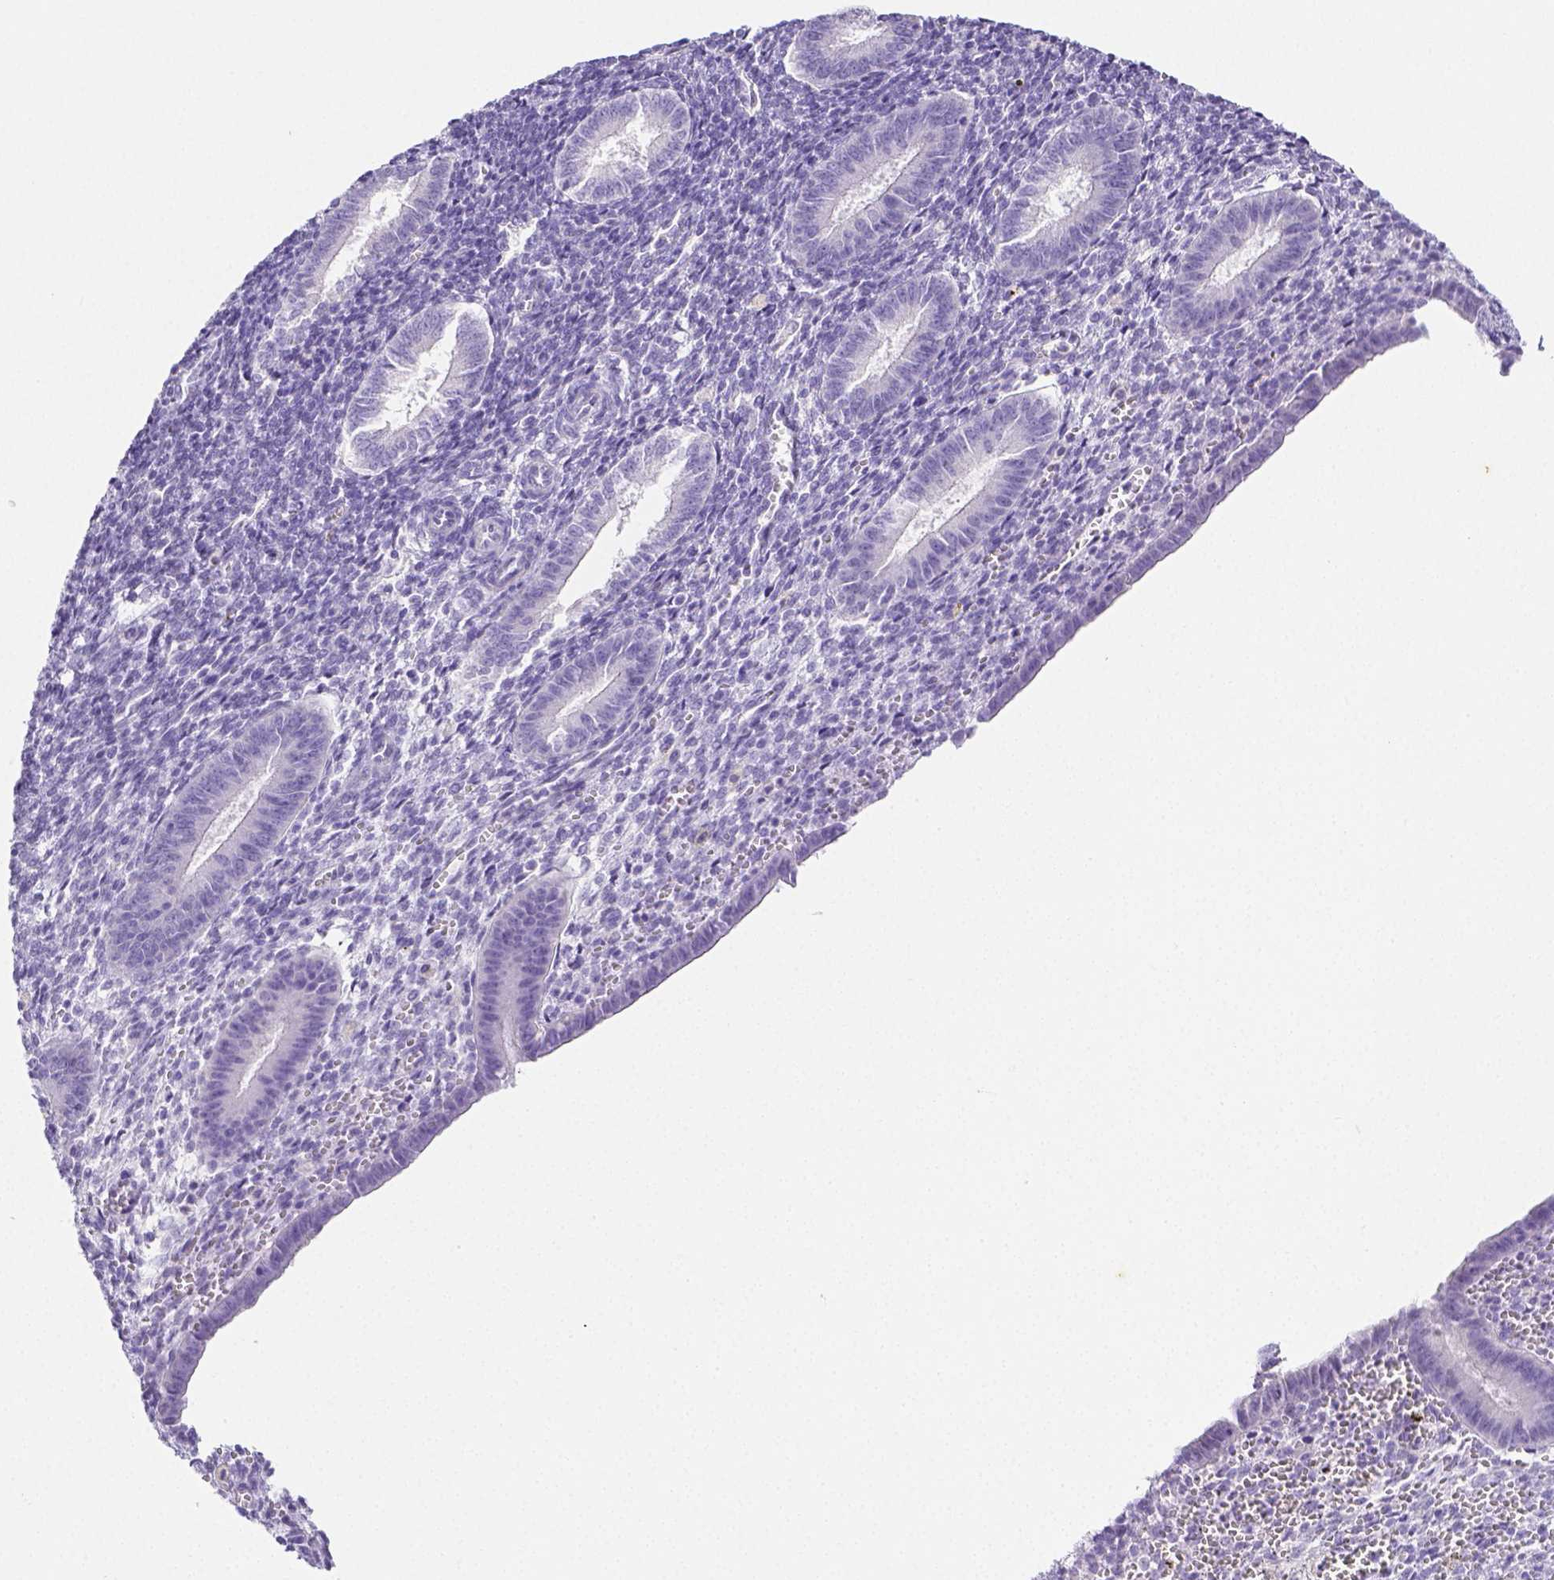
{"staining": {"intensity": "negative", "quantity": "none", "location": "none"}, "tissue": "endometrium", "cell_type": "Cells in endometrial stroma", "image_type": "normal", "snomed": [{"axis": "morphology", "description": "Normal tissue, NOS"}, {"axis": "topography", "description": "Endometrium"}], "caption": "IHC of benign human endometrium exhibits no expression in cells in endometrial stroma.", "gene": "ARHGAP36", "patient": {"sex": "female", "age": 25}}